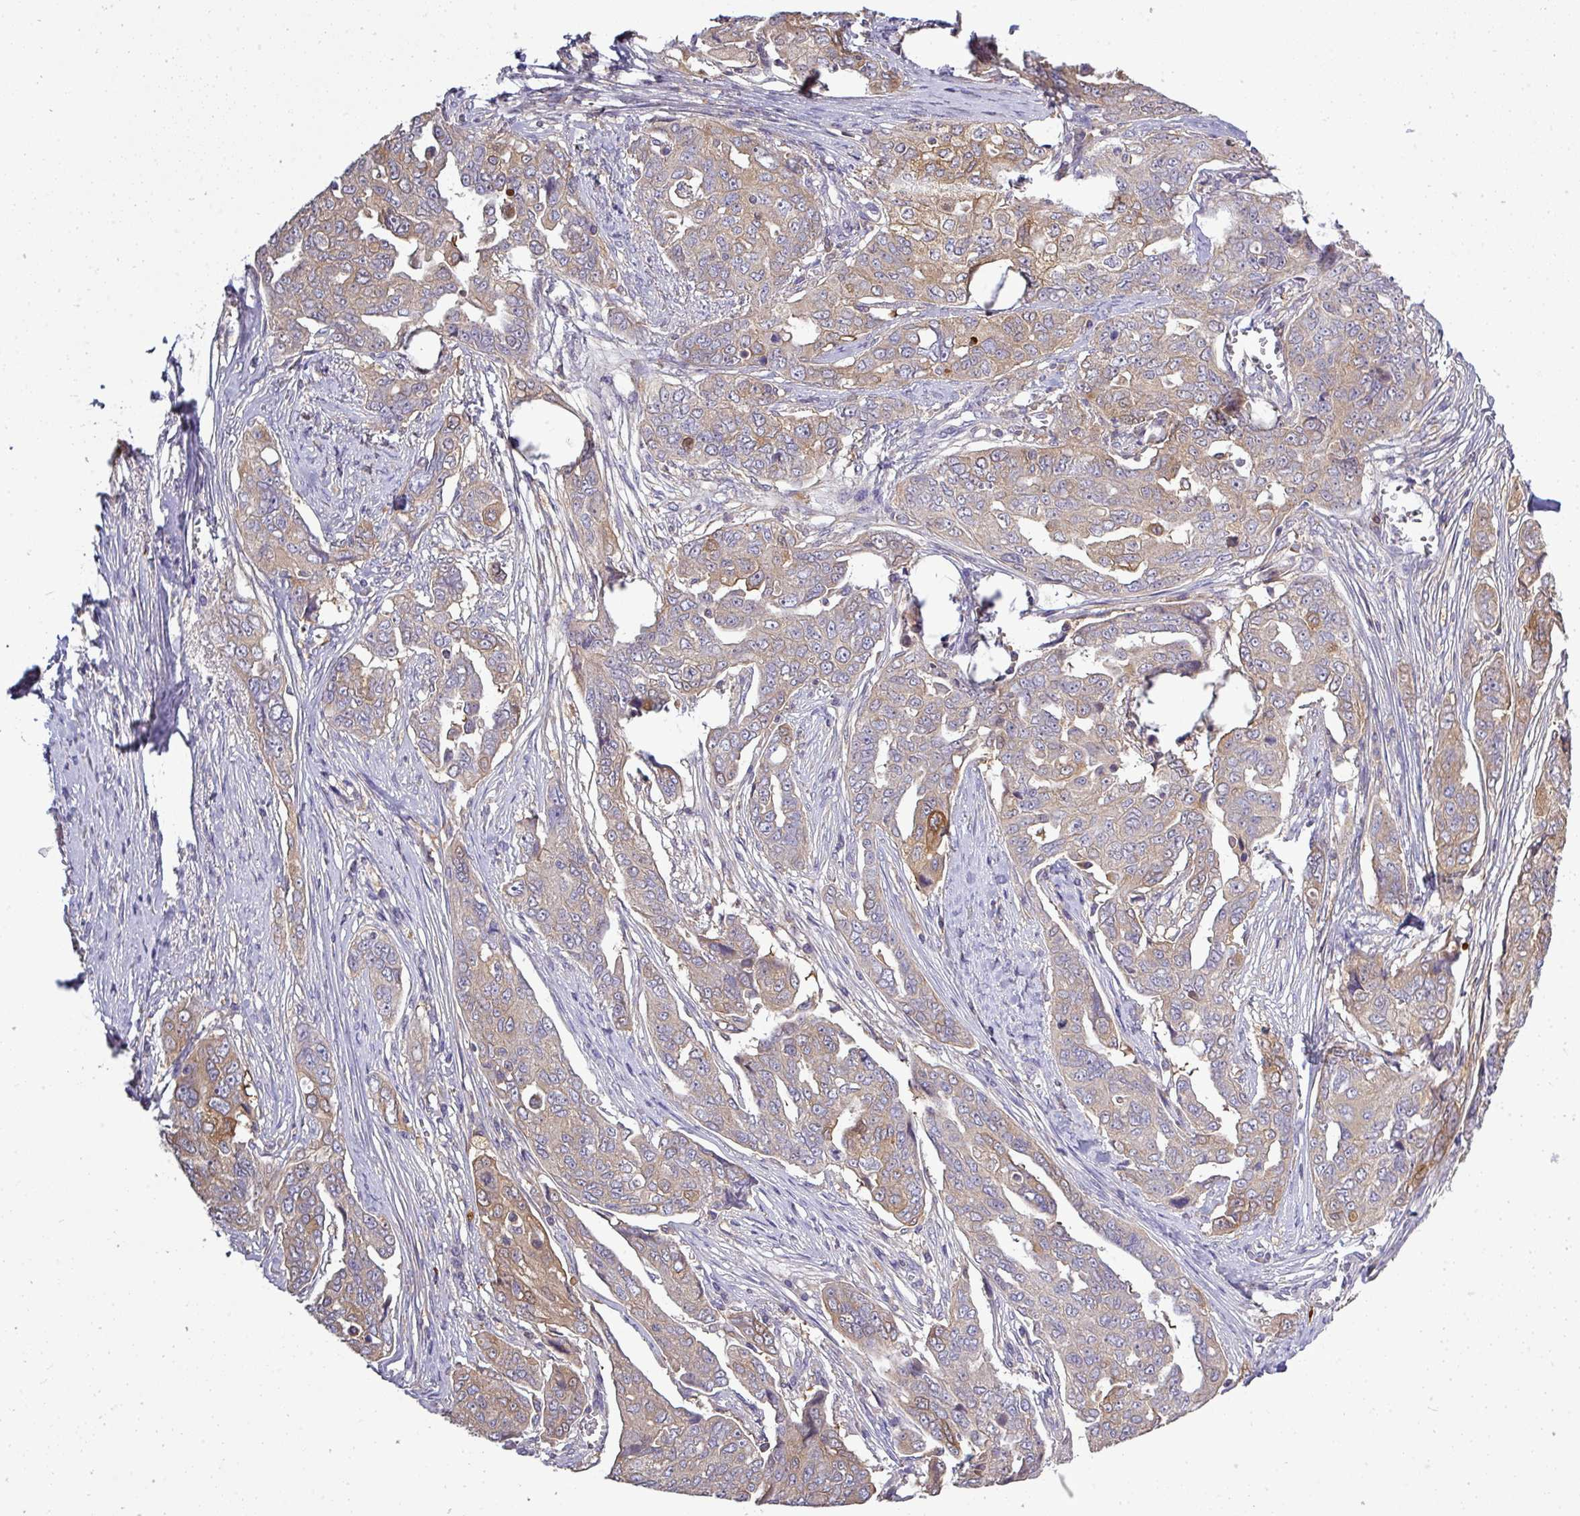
{"staining": {"intensity": "moderate", "quantity": "25%-75%", "location": "cytoplasmic/membranous"}, "tissue": "ovarian cancer", "cell_type": "Tumor cells", "image_type": "cancer", "snomed": [{"axis": "morphology", "description": "Carcinoma, endometroid"}, {"axis": "topography", "description": "Ovary"}], "caption": "Ovarian cancer (endometroid carcinoma) was stained to show a protein in brown. There is medium levels of moderate cytoplasmic/membranous expression in about 25%-75% of tumor cells.", "gene": "STAT5A", "patient": {"sex": "female", "age": 70}}